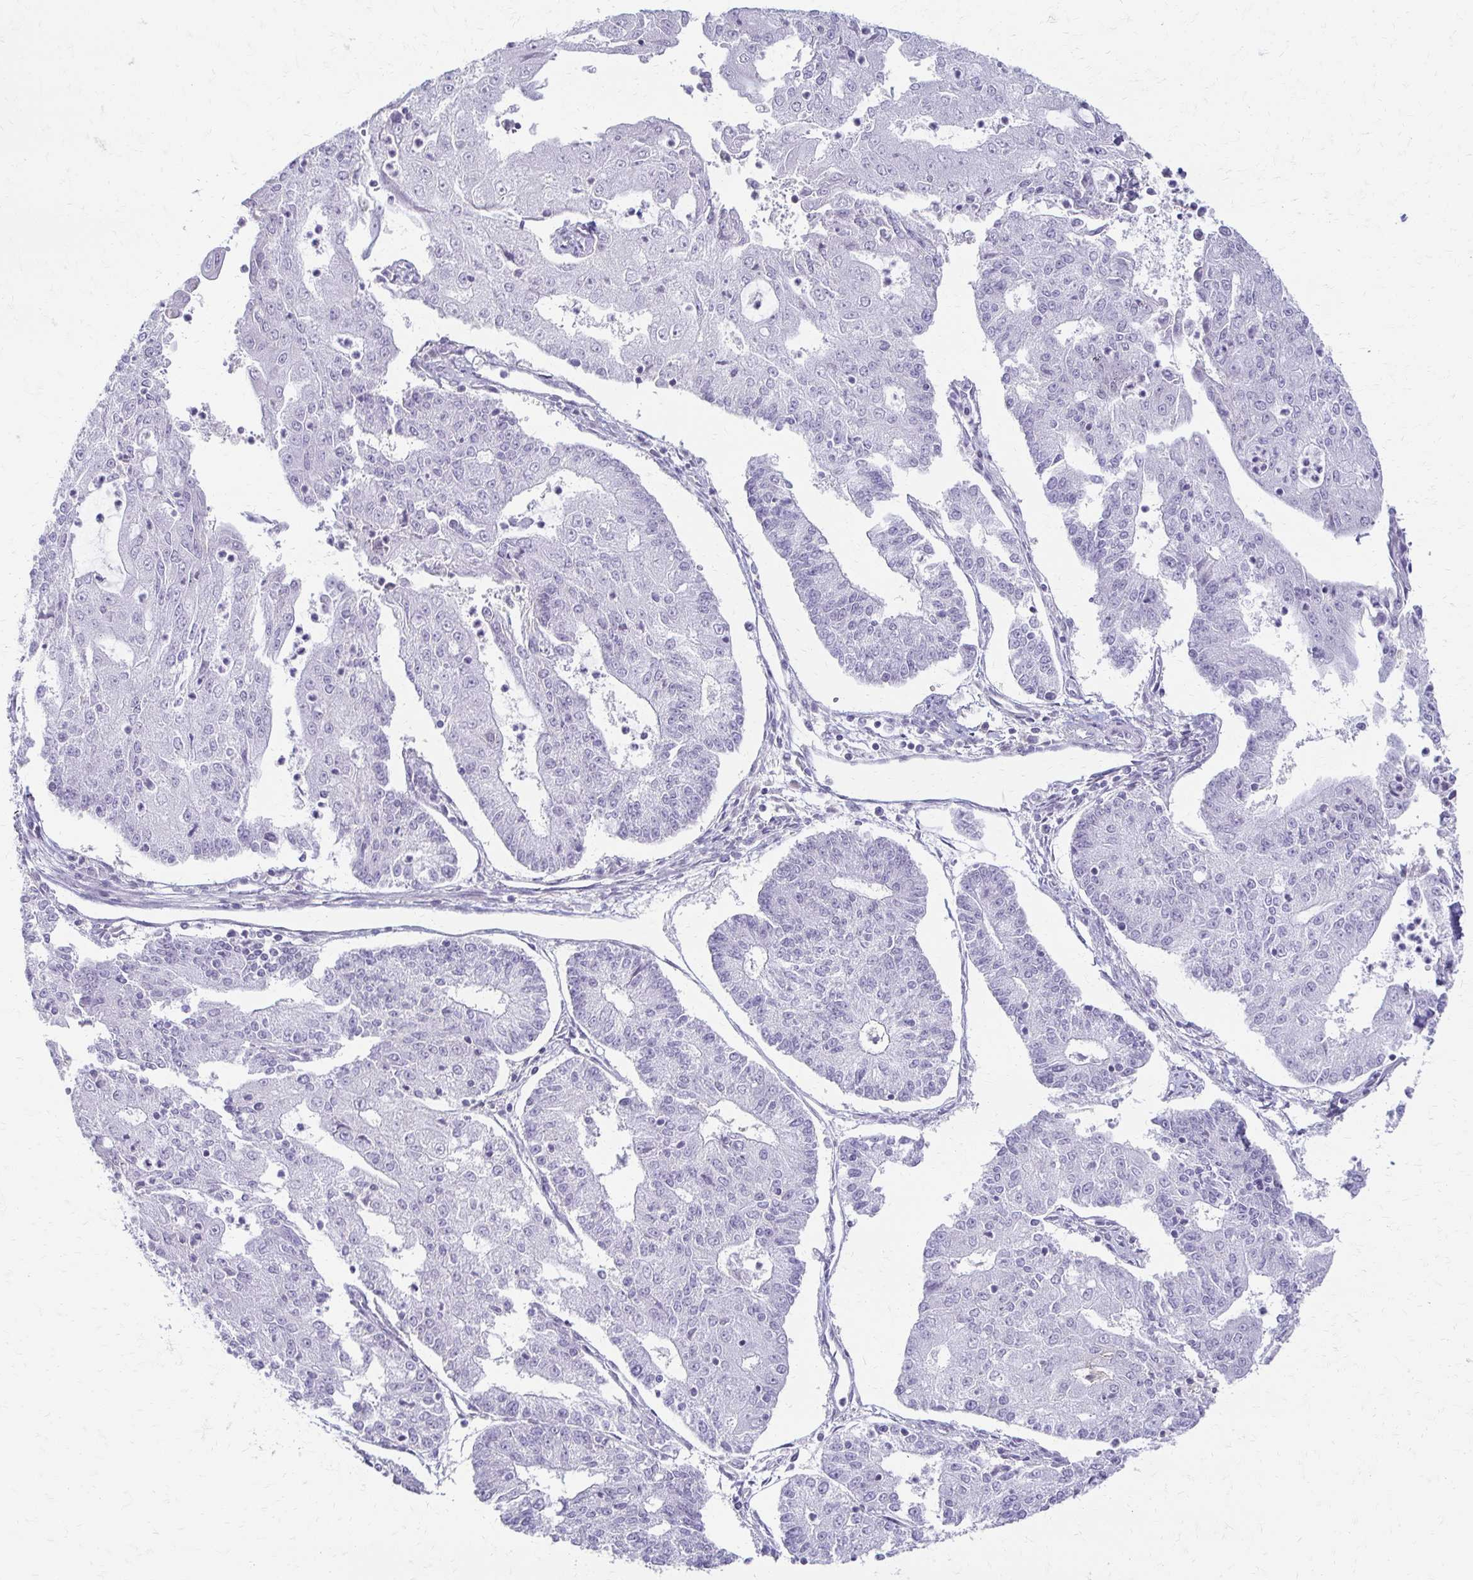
{"staining": {"intensity": "negative", "quantity": "none", "location": "none"}, "tissue": "endometrial cancer", "cell_type": "Tumor cells", "image_type": "cancer", "snomed": [{"axis": "morphology", "description": "Adenocarcinoma, NOS"}, {"axis": "topography", "description": "Endometrium"}], "caption": "High power microscopy histopathology image of an immunohistochemistry histopathology image of endometrial adenocarcinoma, revealing no significant expression in tumor cells.", "gene": "FCGR2B", "patient": {"sex": "female", "age": 56}}